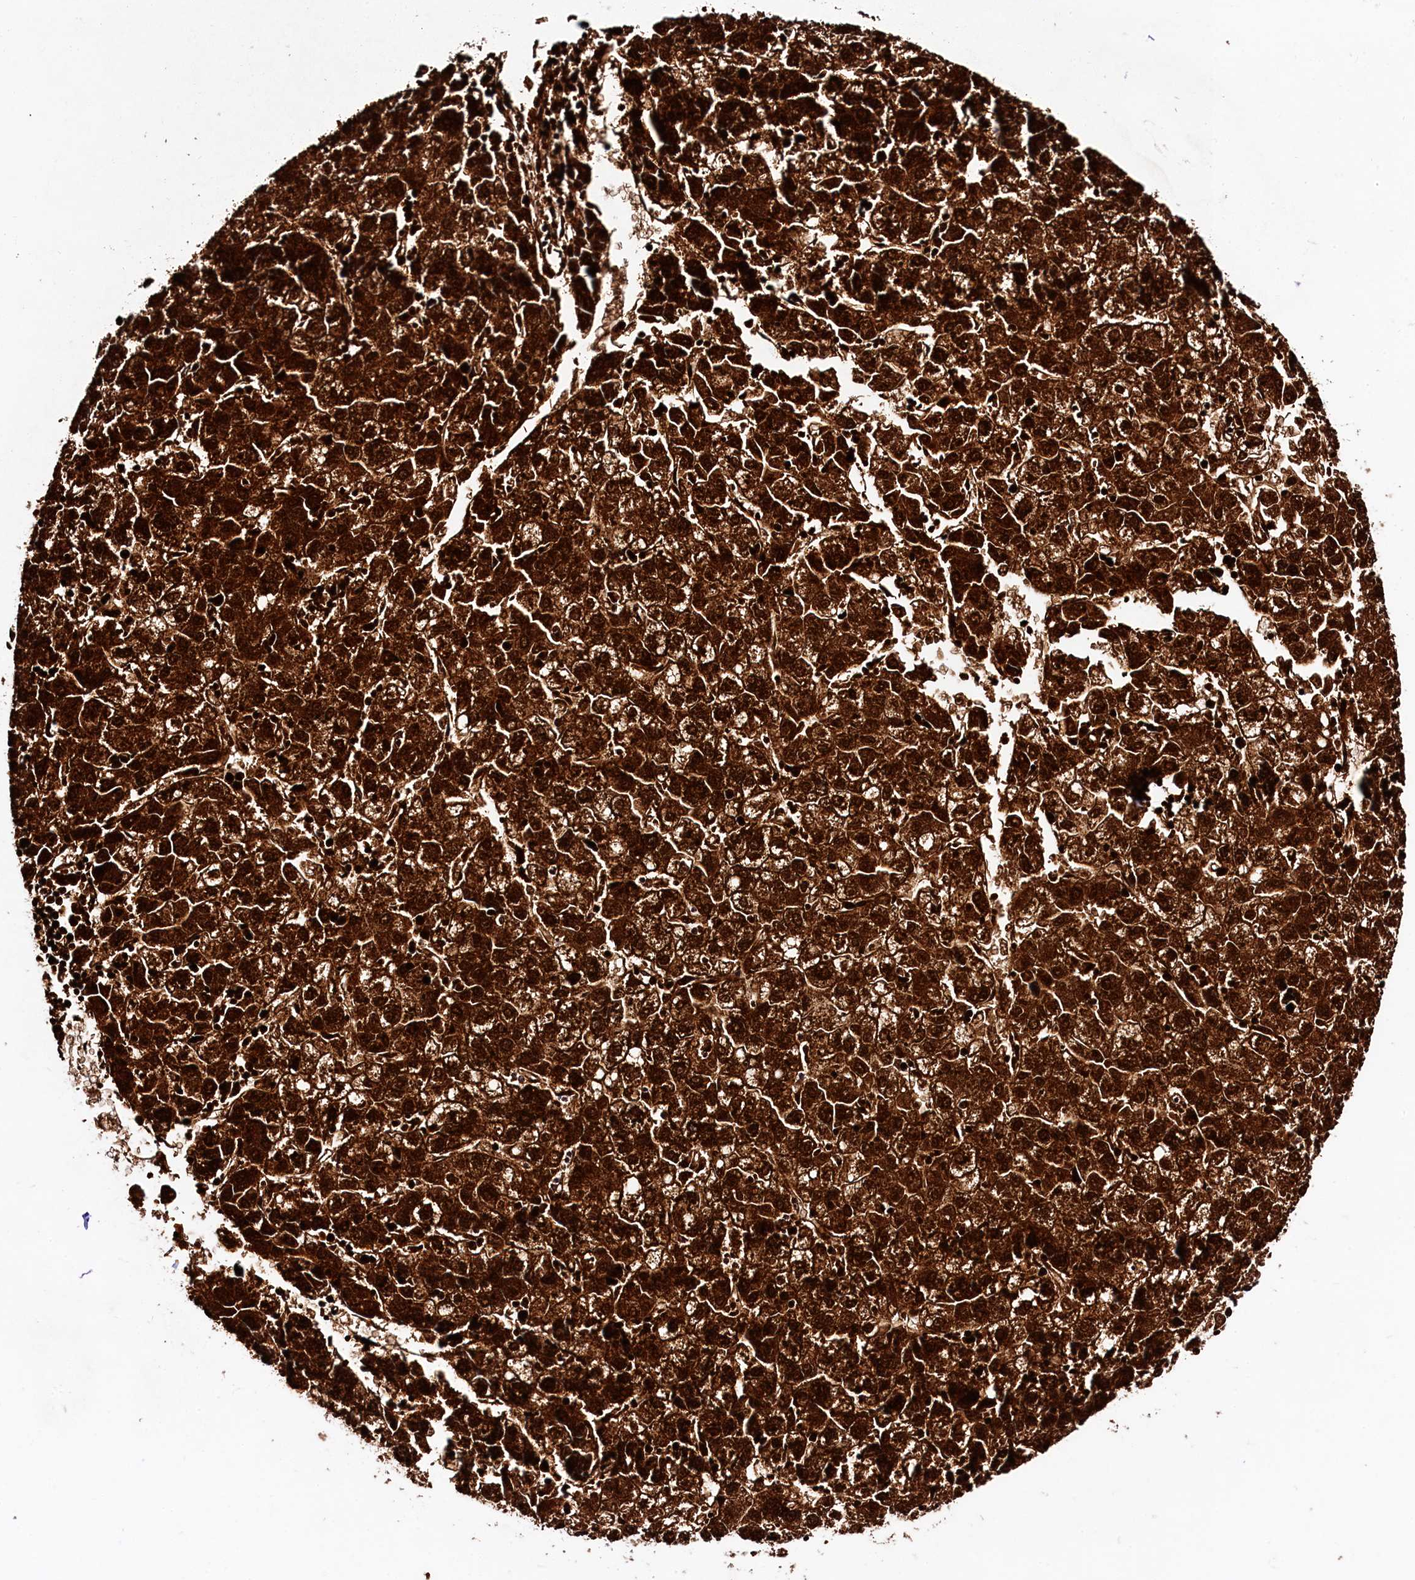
{"staining": {"intensity": "strong", "quantity": ">75%", "location": "cytoplasmic/membranous,nuclear"}, "tissue": "liver cancer", "cell_type": "Tumor cells", "image_type": "cancer", "snomed": [{"axis": "morphology", "description": "Carcinoma, Hepatocellular, NOS"}, {"axis": "topography", "description": "Liver"}], "caption": "Strong cytoplasmic/membranous and nuclear protein expression is identified in about >75% of tumor cells in hepatocellular carcinoma (liver).", "gene": "CLYBL", "patient": {"sex": "male", "age": 72}}